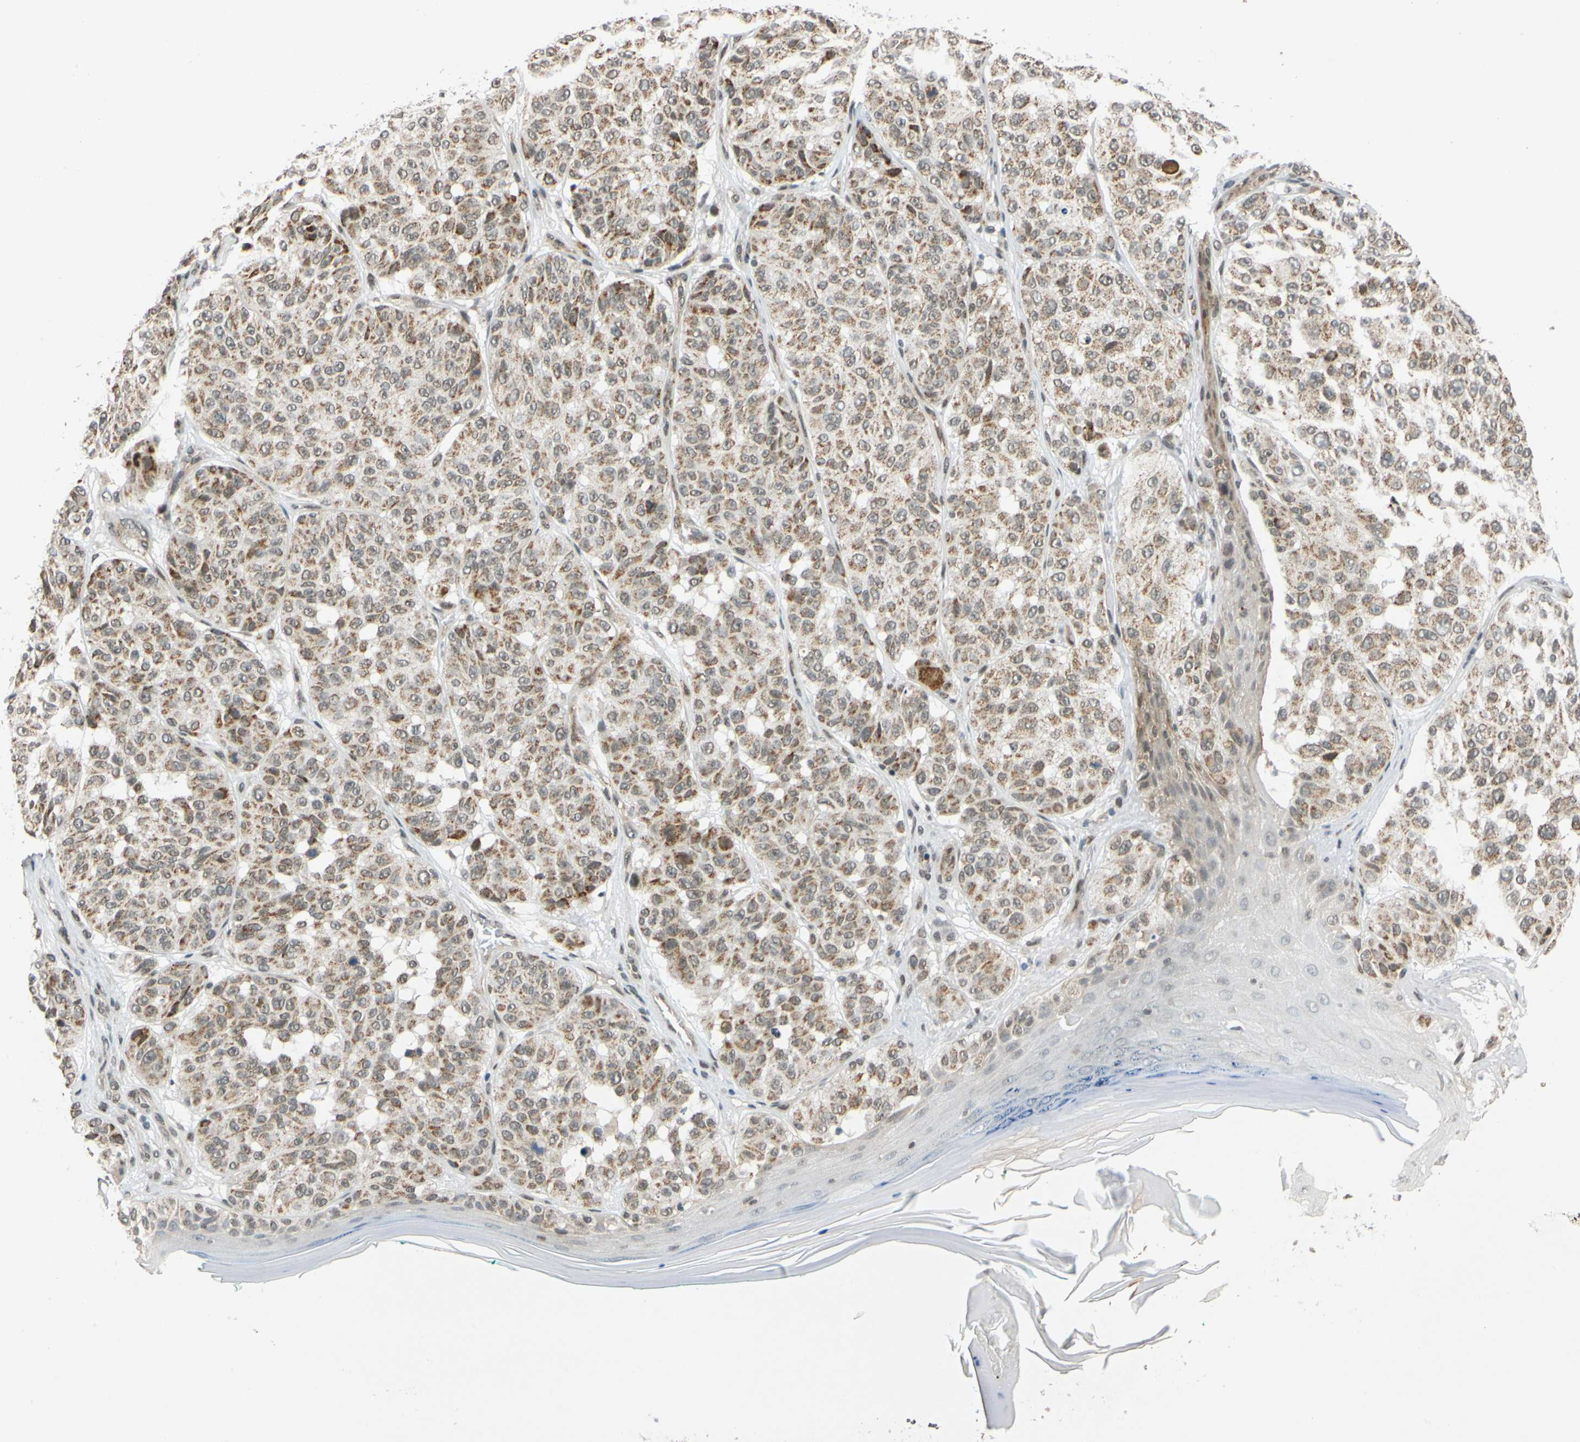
{"staining": {"intensity": "moderate", "quantity": ">75%", "location": "cytoplasmic/membranous"}, "tissue": "melanoma", "cell_type": "Tumor cells", "image_type": "cancer", "snomed": [{"axis": "morphology", "description": "Malignant melanoma, NOS"}, {"axis": "topography", "description": "Skin"}], "caption": "A high-resolution image shows immunohistochemistry staining of melanoma, which exhibits moderate cytoplasmic/membranous positivity in about >75% of tumor cells. The staining was performed using DAB, with brown indicating positive protein expression. Nuclei are stained blue with hematoxylin.", "gene": "POGZ", "patient": {"sex": "female", "age": 46}}